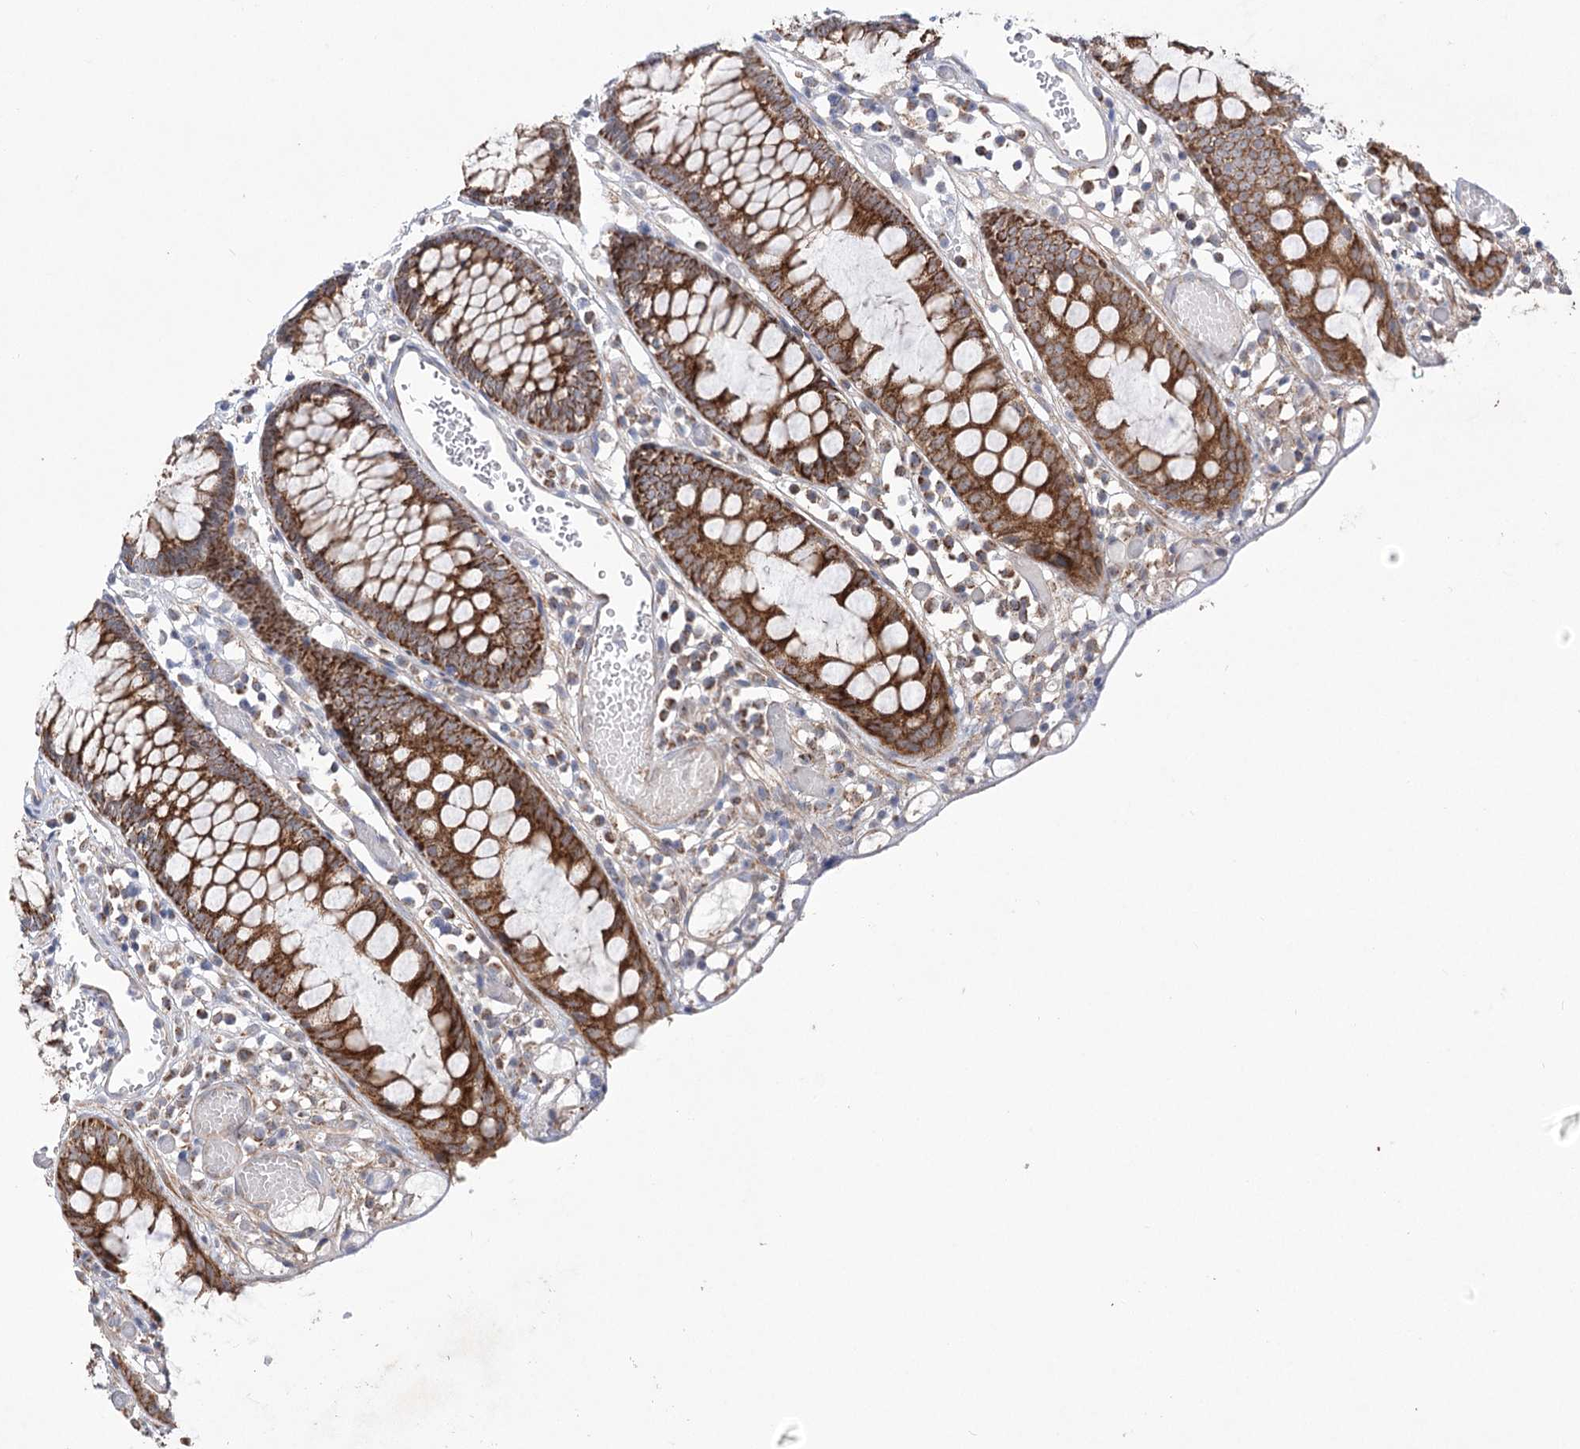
{"staining": {"intensity": "moderate", "quantity": ">75%", "location": "cytoplasmic/membranous"}, "tissue": "colon", "cell_type": "Endothelial cells", "image_type": "normal", "snomed": [{"axis": "morphology", "description": "Normal tissue, NOS"}, {"axis": "topography", "description": "Colon"}], "caption": "Brown immunohistochemical staining in benign human colon exhibits moderate cytoplasmic/membranous expression in approximately >75% of endothelial cells. The staining was performed using DAB, with brown indicating positive protein expression. Nuclei are stained blue with hematoxylin.", "gene": "ECHDC3", "patient": {"sex": "male", "age": 14}}